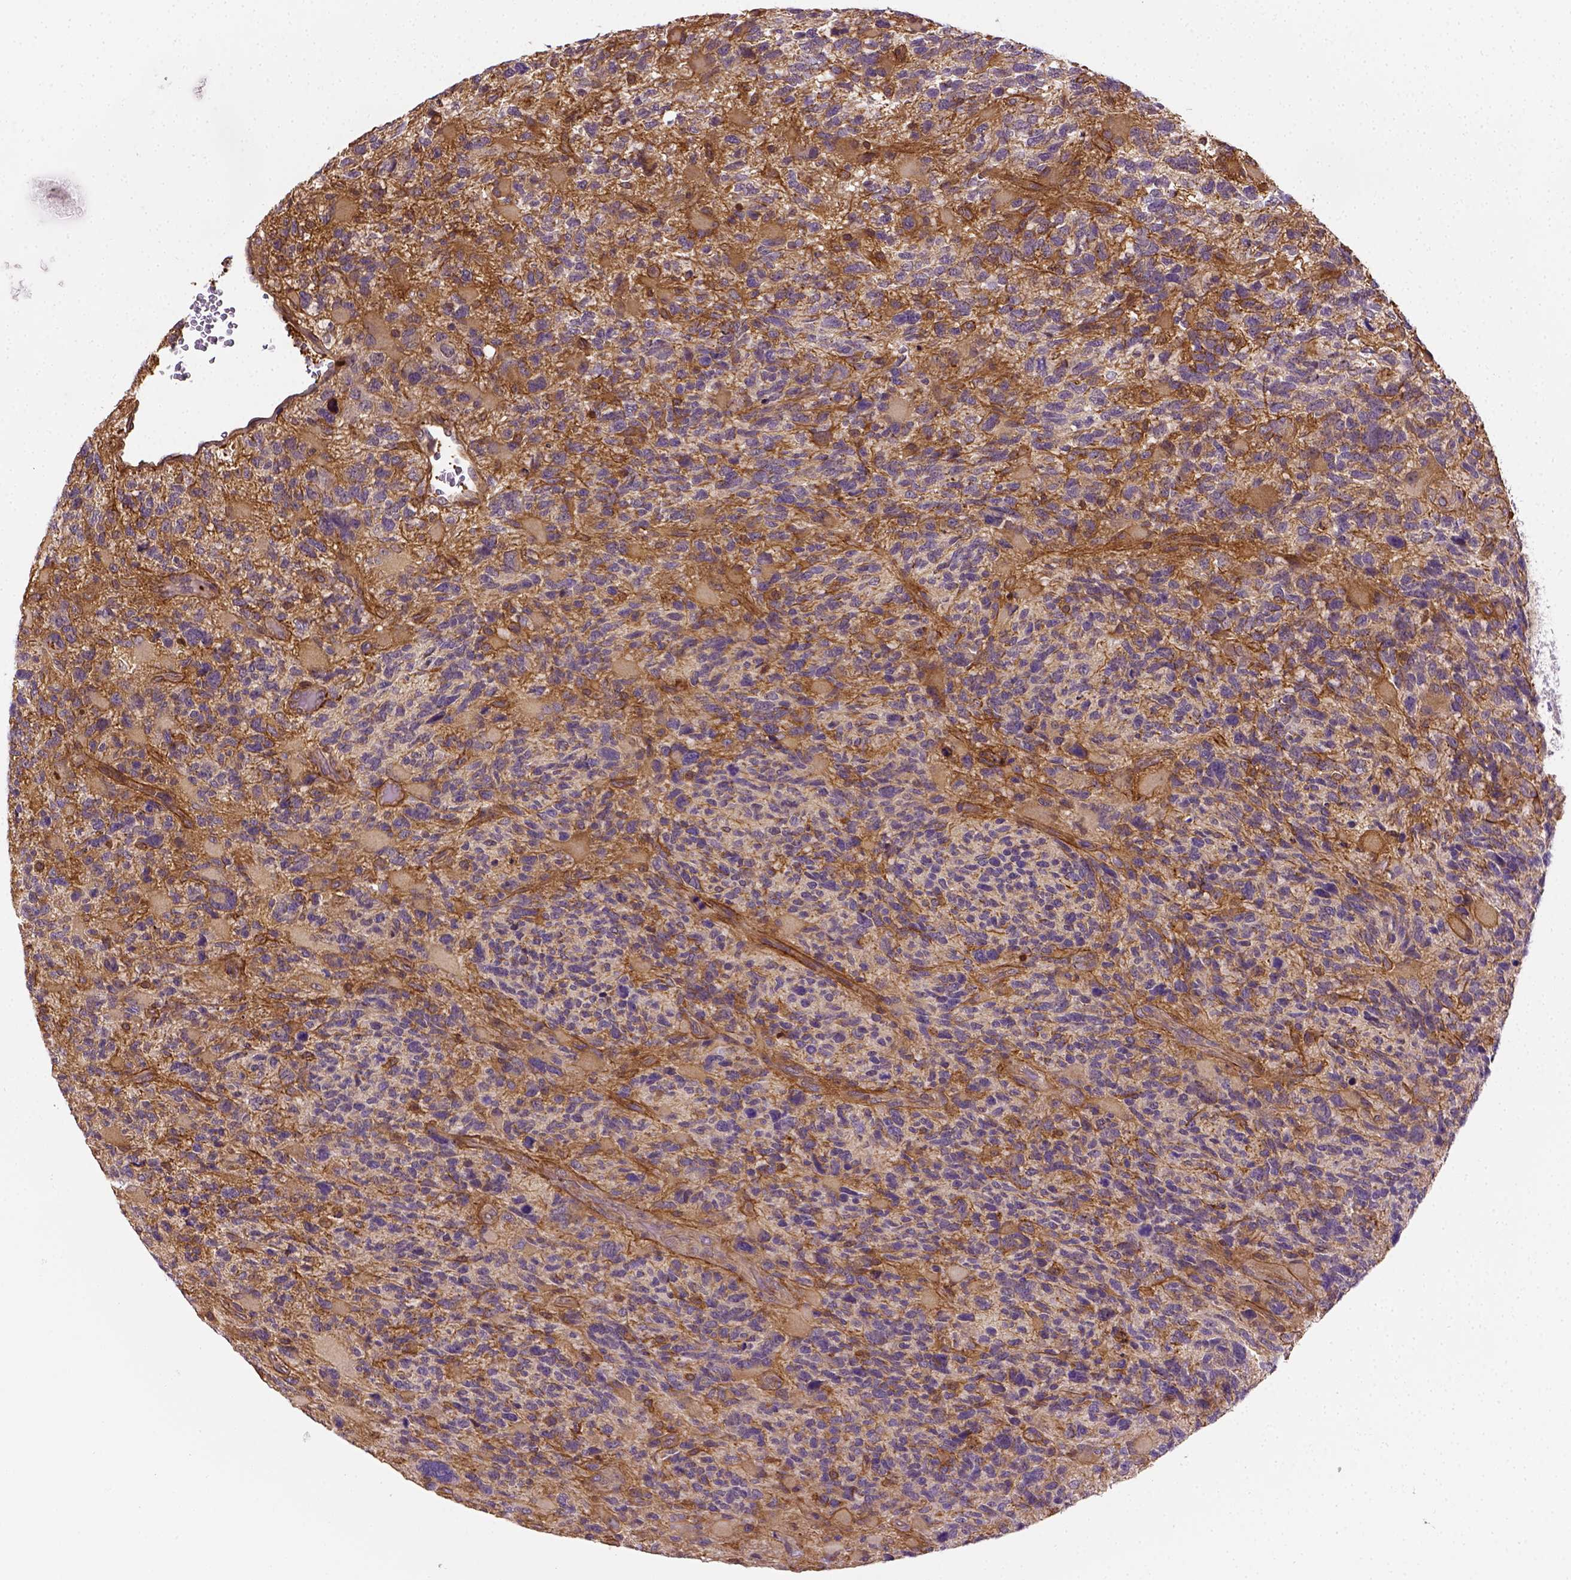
{"staining": {"intensity": "moderate", "quantity": ">75%", "location": "cytoplasmic/membranous"}, "tissue": "glioma", "cell_type": "Tumor cells", "image_type": "cancer", "snomed": [{"axis": "morphology", "description": "Glioma, malignant, High grade"}, {"axis": "topography", "description": "Brain"}], "caption": "Brown immunohistochemical staining in high-grade glioma (malignant) exhibits moderate cytoplasmic/membranous expression in about >75% of tumor cells.", "gene": "MATK", "patient": {"sex": "female", "age": 71}}